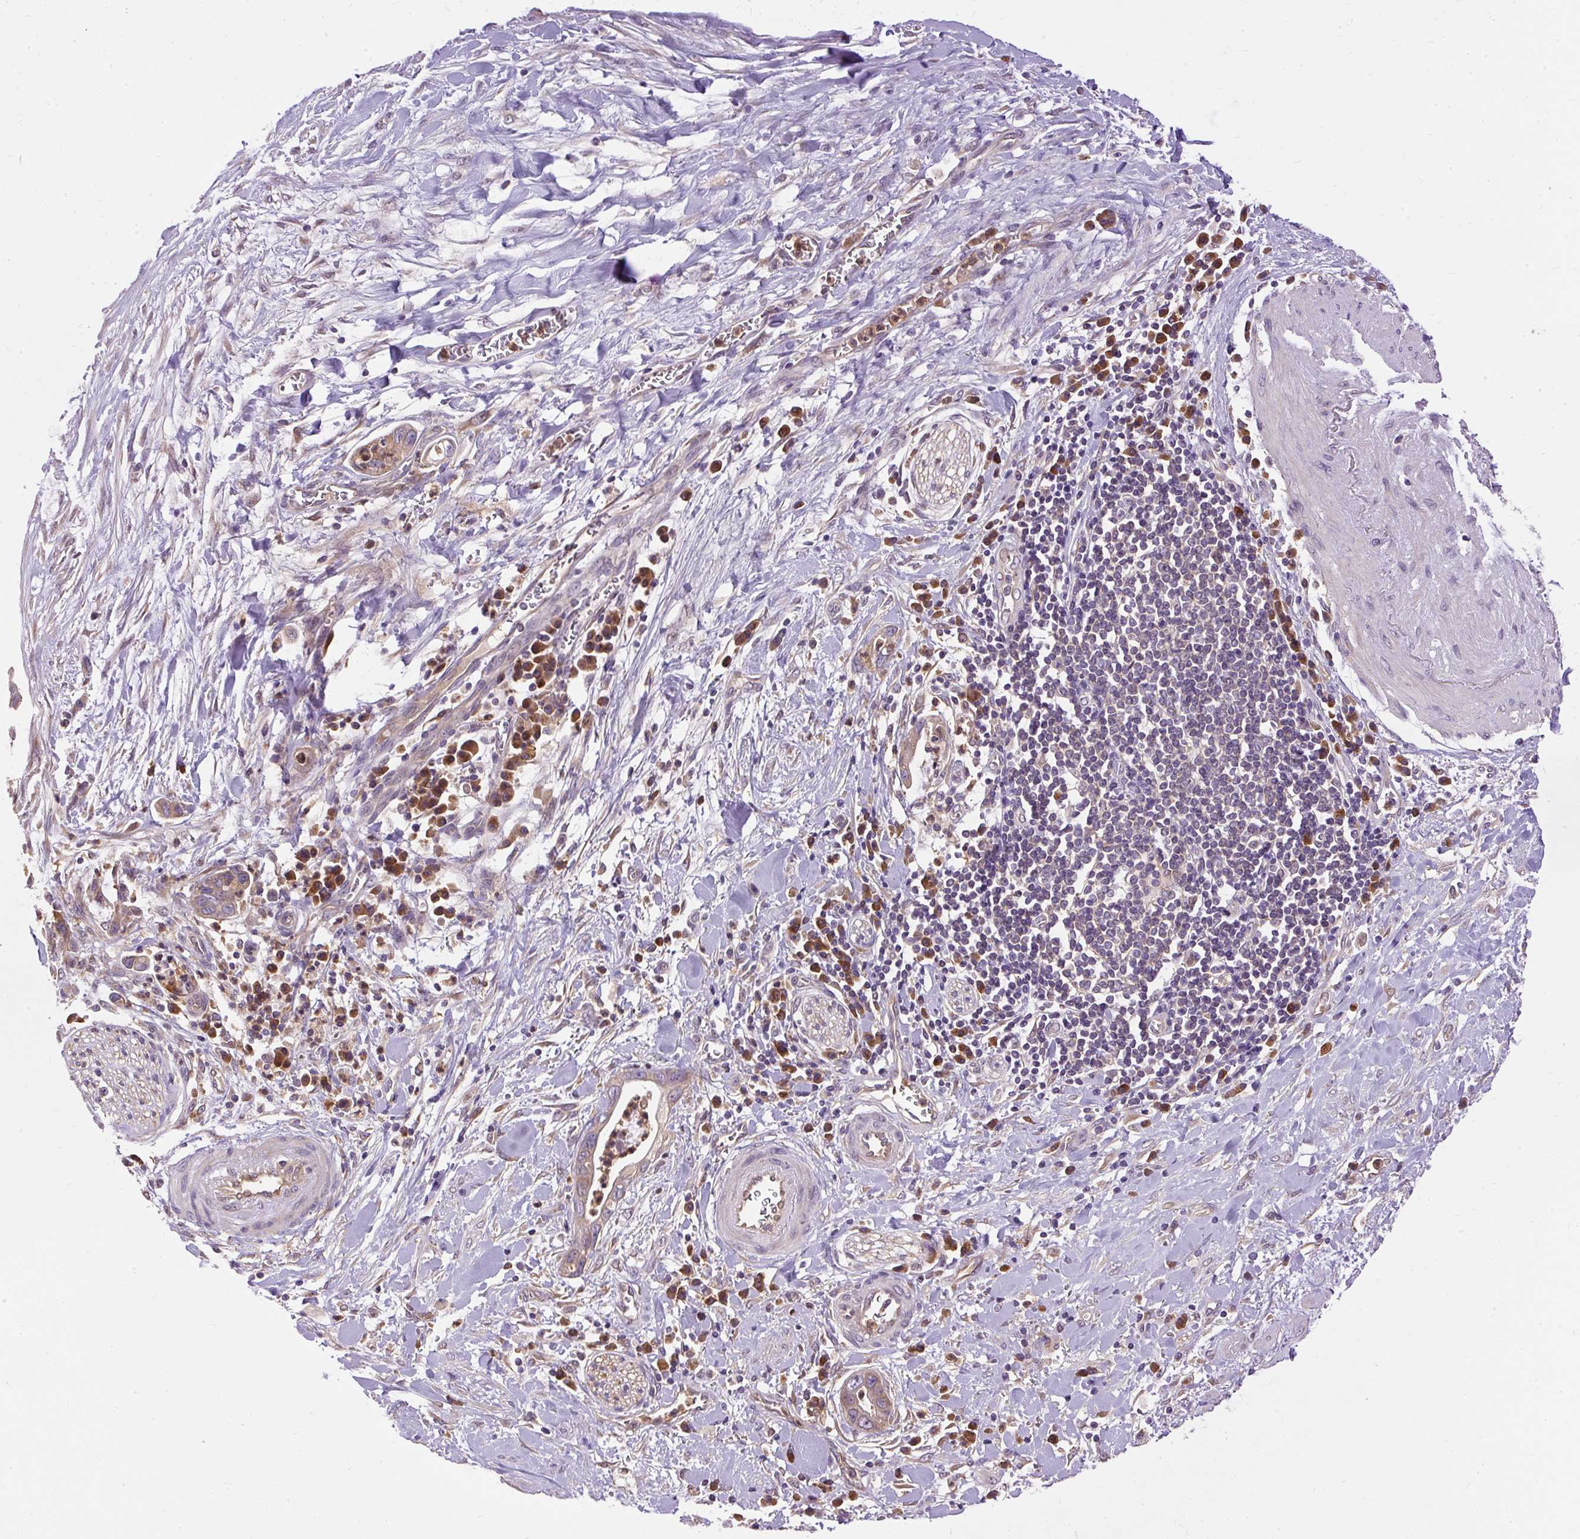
{"staining": {"intensity": "weak", "quantity": "25%-75%", "location": "cytoplasmic/membranous"}, "tissue": "pancreatic cancer", "cell_type": "Tumor cells", "image_type": "cancer", "snomed": [{"axis": "morphology", "description": "Adenocarcinoma, NOS"}, {"axis": "topography", "description": "Pancreas"}], "caption": "Immunohistochemical staining of pancreatic cancer shows low levels of weak cytoplasmic/membranous expression in about 25%-75% of tumor cells.", "gene": "CTTNBP2", "patient": {"sex": "male", "age": 75}}